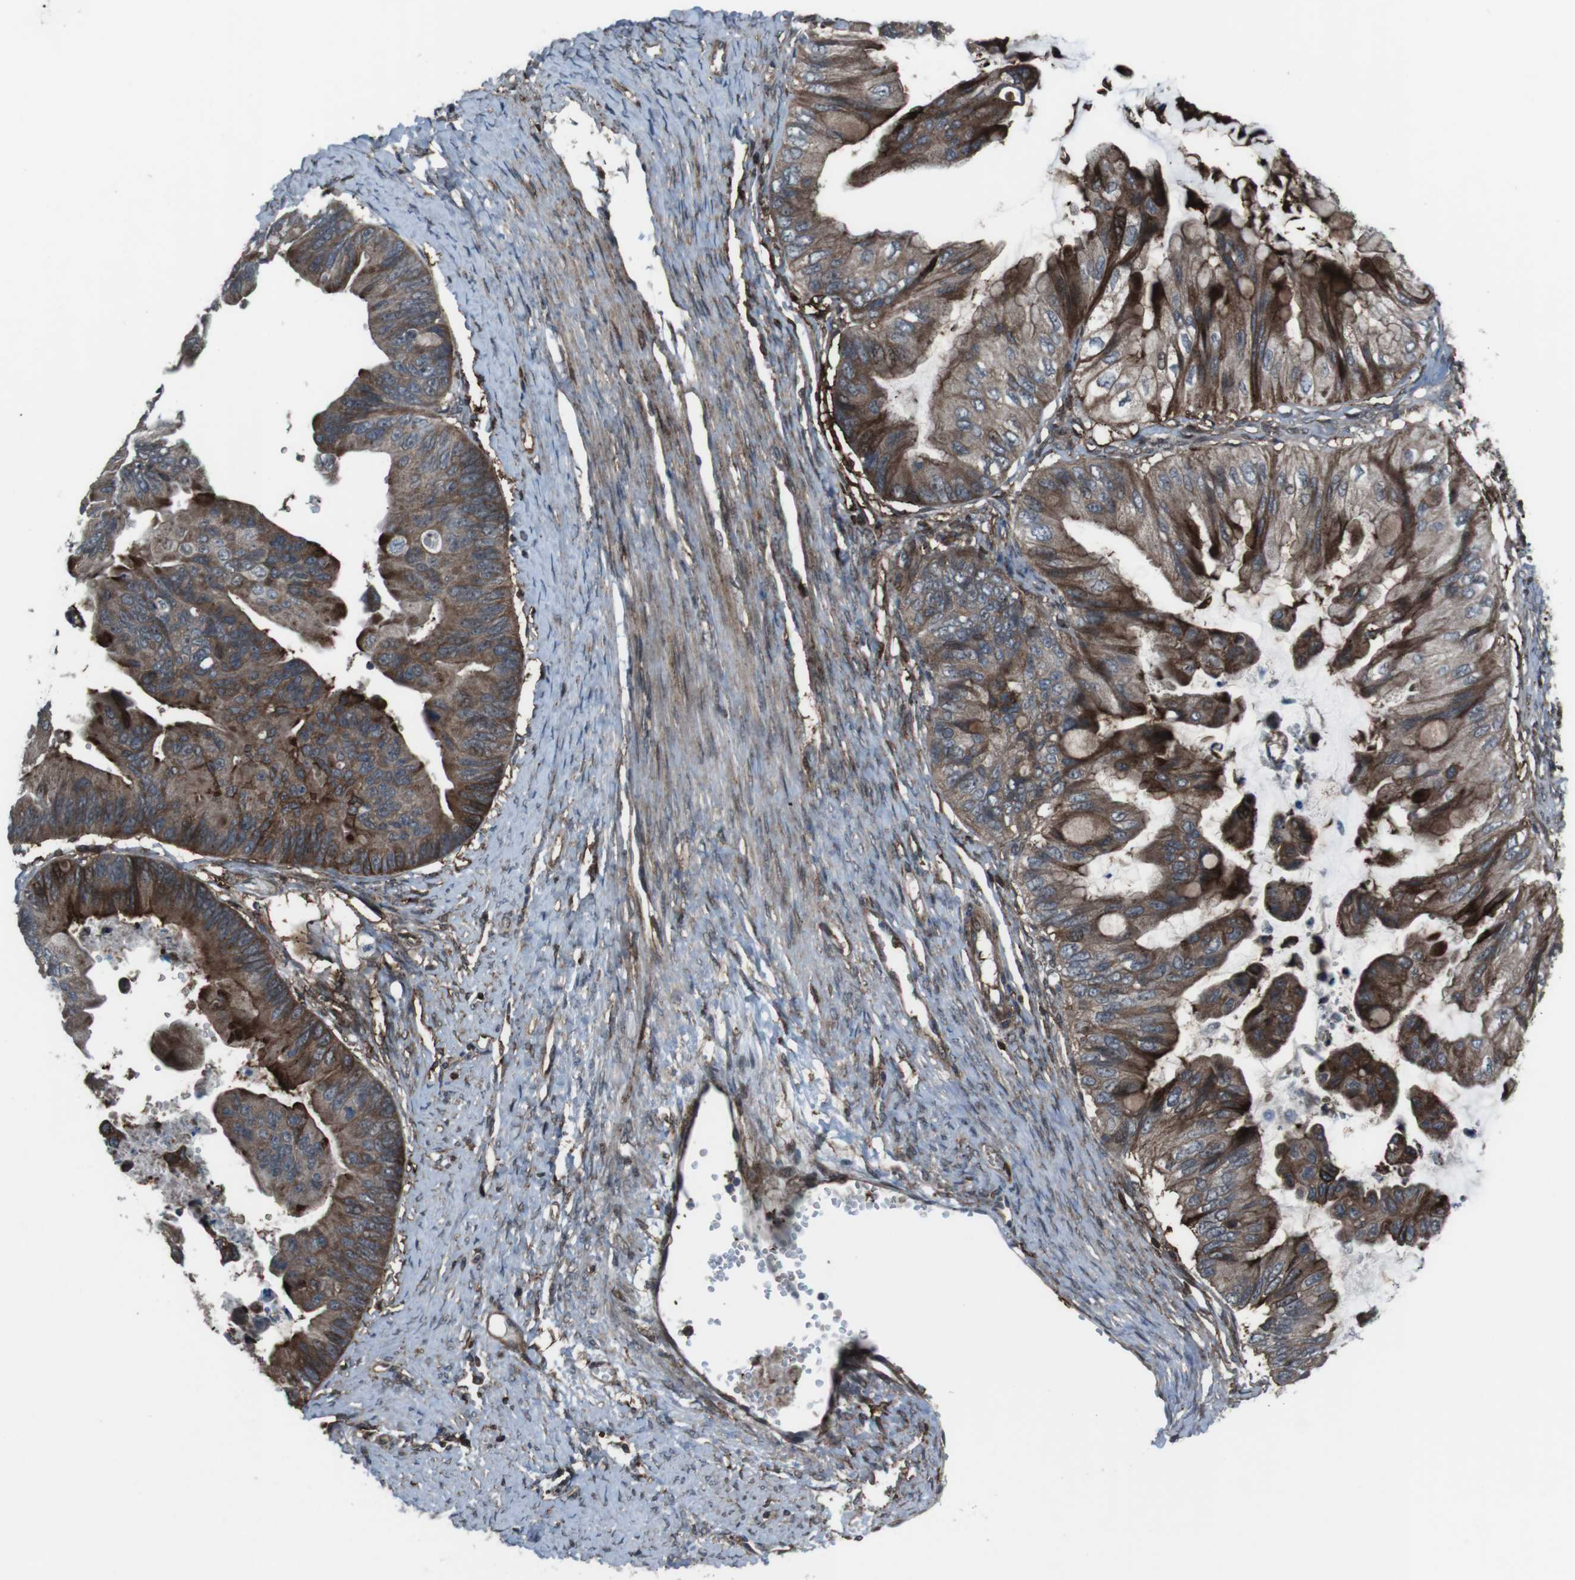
{"staining": {"intensity": "strong", "quantity": ">75%", "location": "cytoplasmic/membranous"}, "tissue": "ovarian cancer", "cell_type": "Tumor cells", "image_type": "cancer", "snomed": [{"axis": "morphology", "description": "Cystadenocarcinoma, mucinous, NOS"}, {"axis": "topography", "description": "Ovary"}], "caption": "Immunohistochemical staining of mucinous cystadenocarcinoma (ovarian) shows high levels of strong cytoplasmic/membranous protein positivity in about >75% of tumor cells.", "gene": "GDF10", "patient": {"sex": "female", "age": 61}}